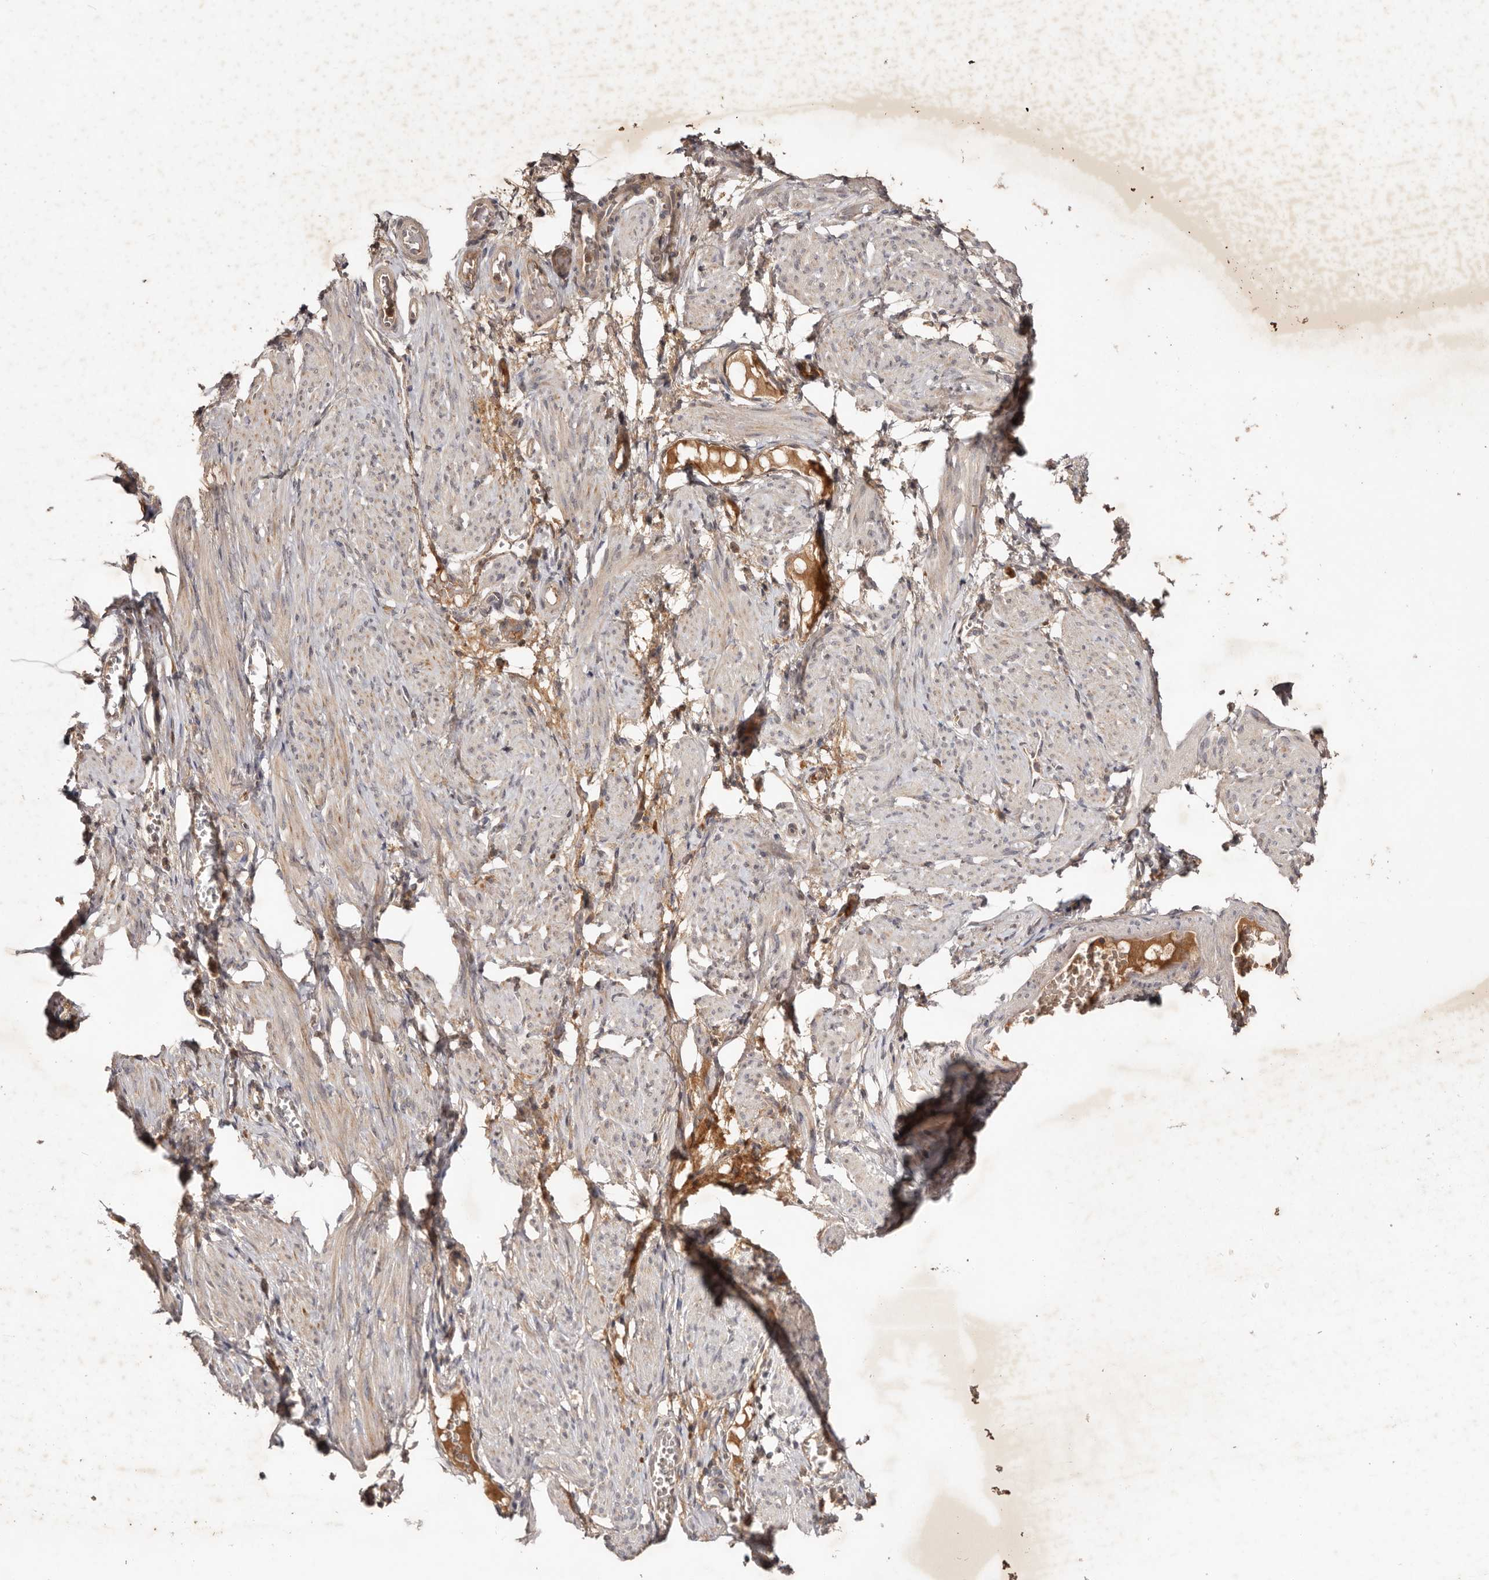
{"staining": {"intensity": "moderate", "quantity": "25%-75%", "location": "cytoplasmic/membranous"}, "tissue": "soft tissue", "cell_type": "Chondrocytes", "image_type": "normal", "snomed": [{"axis": "morphology", "description": "Normal tissue, NOS"}, {"axis": "topography", "description": "Smooth muscle"}, {"axis": "topography", "description": "Peripheral nerve tissue"}], "caption": "This micrograph exhibits IHC staining of unremarkable human soft tissue, with medium moderate cytoplasmic/membranous staining in about 25%-75% of chondrocytes.", "gene": "PKIB", "patient": {"sex": "female", "age": 39}}